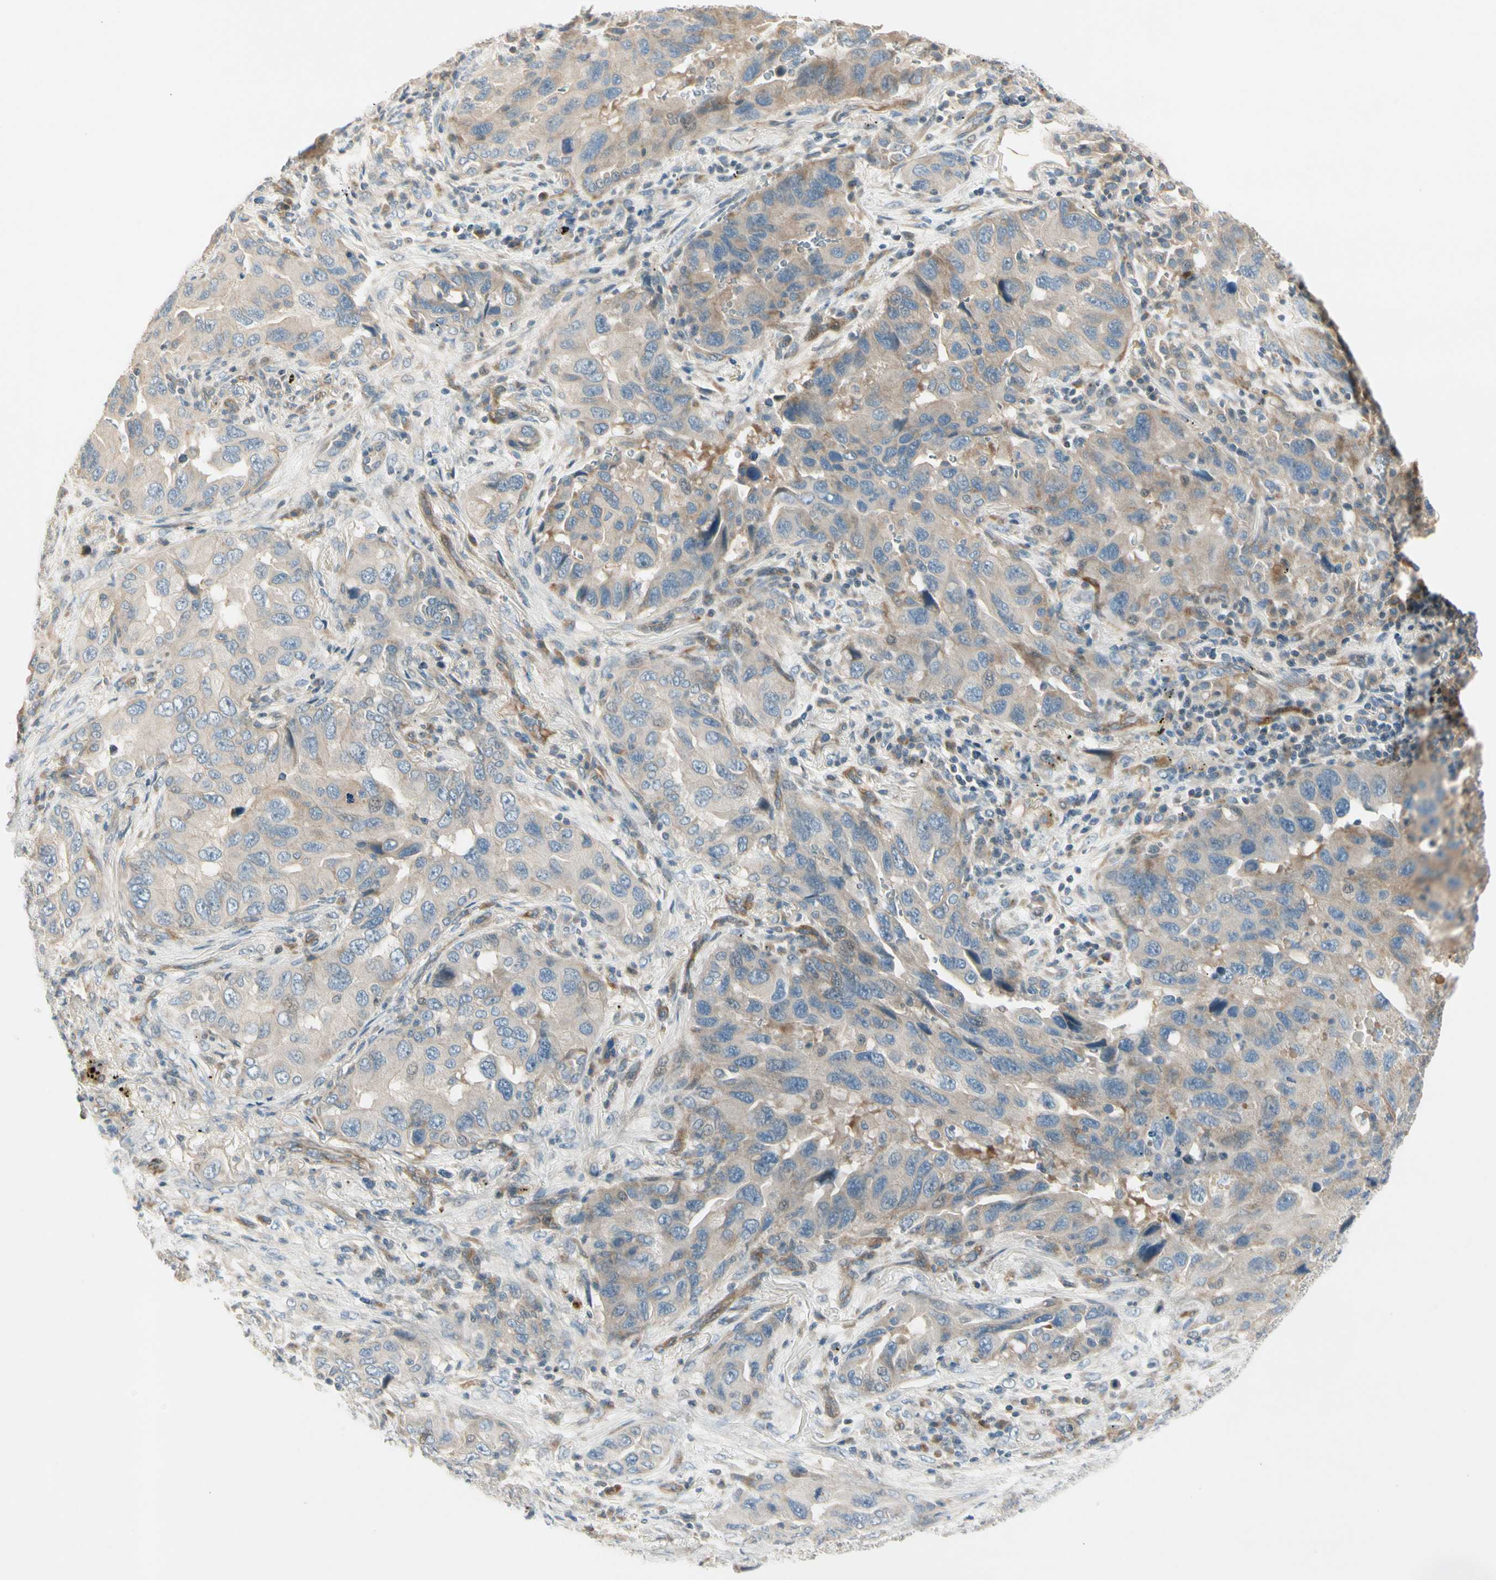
{"staining": {"intensity": "weak", "quantity": "25%-75%", "location": "cytoplasmic/membranous"}, "tissue": "lung cancer", "cell_type": "Tumor cells", "image_type": "cancer", "snomed": [{"axis": "morphology", "description": "Adenocarcinoma, NOS"}, {"axis": "topography", "description": "Lung"}], "caption": "Immunohistochemical staining of human lung cancer shows low levels of weak cytoplasmic/membranous protein positivity in approximately 25%-75% of tumor cells. (DAB IHC, brown staining for protein, blue staining for nuclei).", "gene": "ADGRA3", "patient": {"sex": "female", "age": 65}}